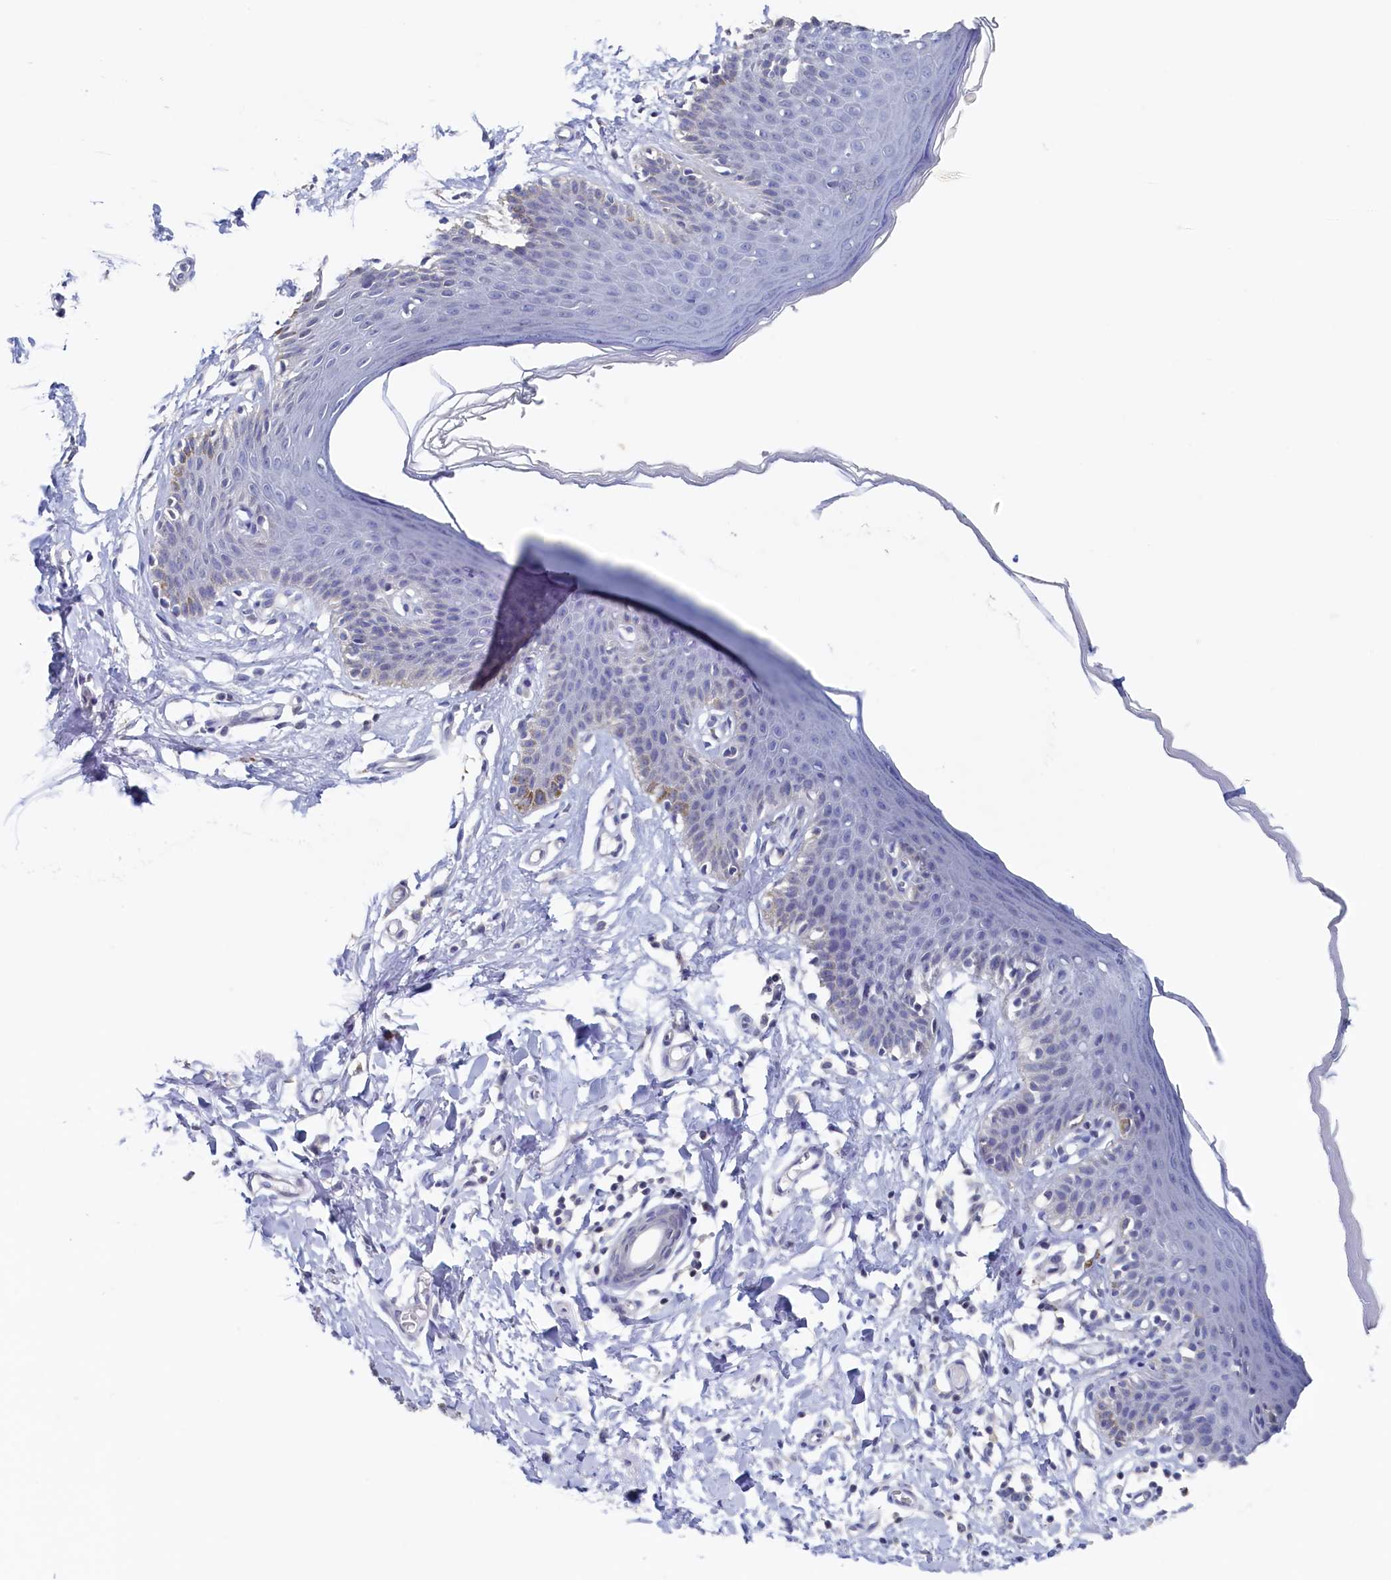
{"staining": {"intensity": "moderate", "quantity": "<25%", "location": "cytoplasmic/membranous"}, "tissue": "skin", "cell_type": "Epidermal cells", "image_type": "normal", "snomed": [{"axis": "morphology", "description": "Normal tissue, NOS"}, {"axis": "topography", "description": "Vulva"}], "caption": "Epidermal cells exhibit low levels of moderate cytoplasmic/membranous positivity in about <25% of cells in benign skin.", "gene": "C11orf54", "patient": {"sex": "female", "age": 66}}